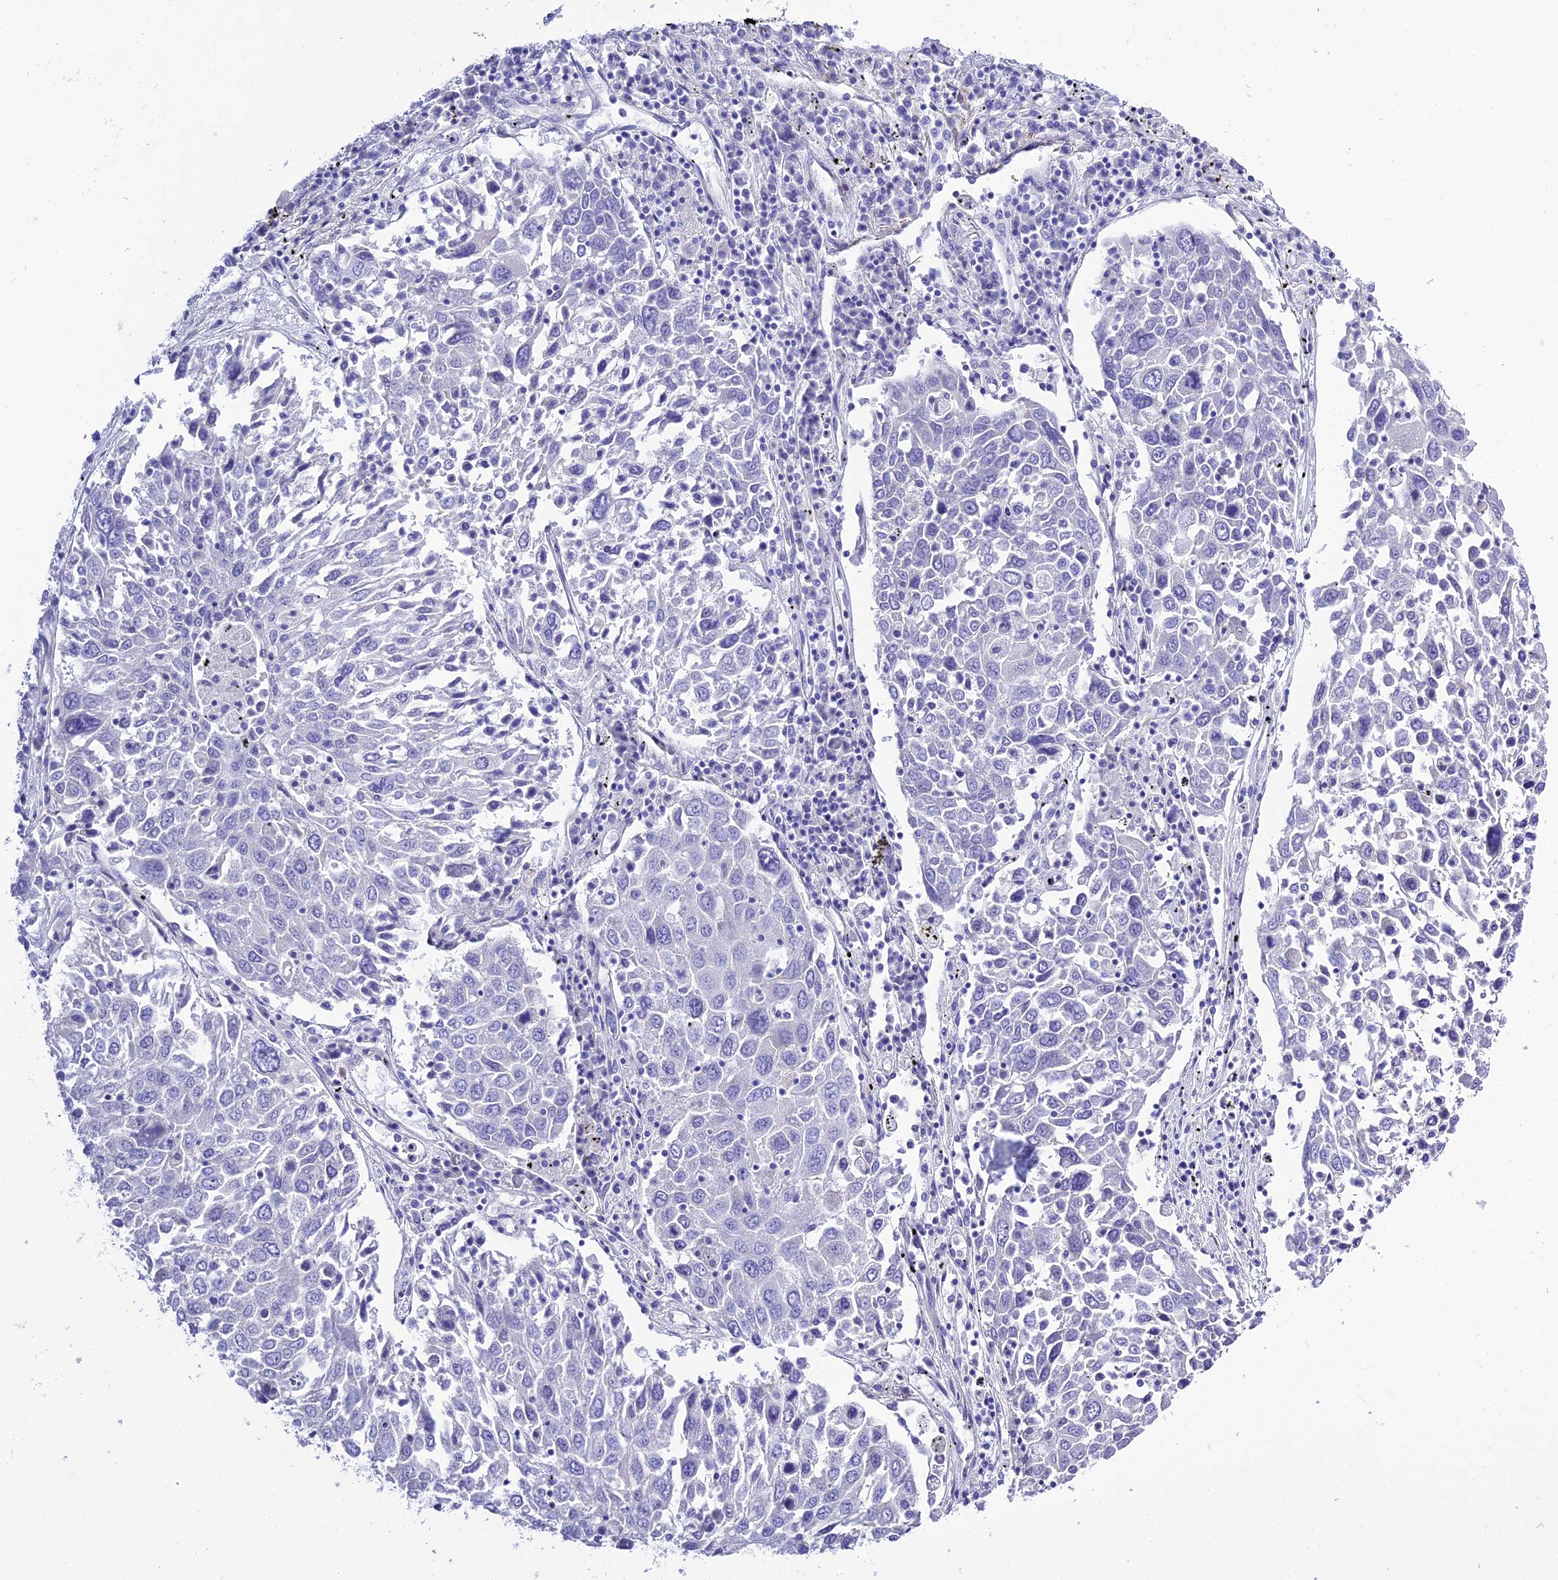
{"staining": {"intensity": "negative", "quantity": "none", "location": "none"}, "tissue": "lung cancer", "cell_type": "Tumor cells", "image_type": "cancer", "snomed": [{"axis": "morphology", "description": "Squamous cell carcinoma, NOS"}, {"axis": "topography", "description": "Lung"}], "caption": "An image of squamous cell carcinoma (lung) stained for a protein displays no brown staining in tumor cells.", "gene": "FRA10AC1", "patient": {"sex": "male", "age": 65}}